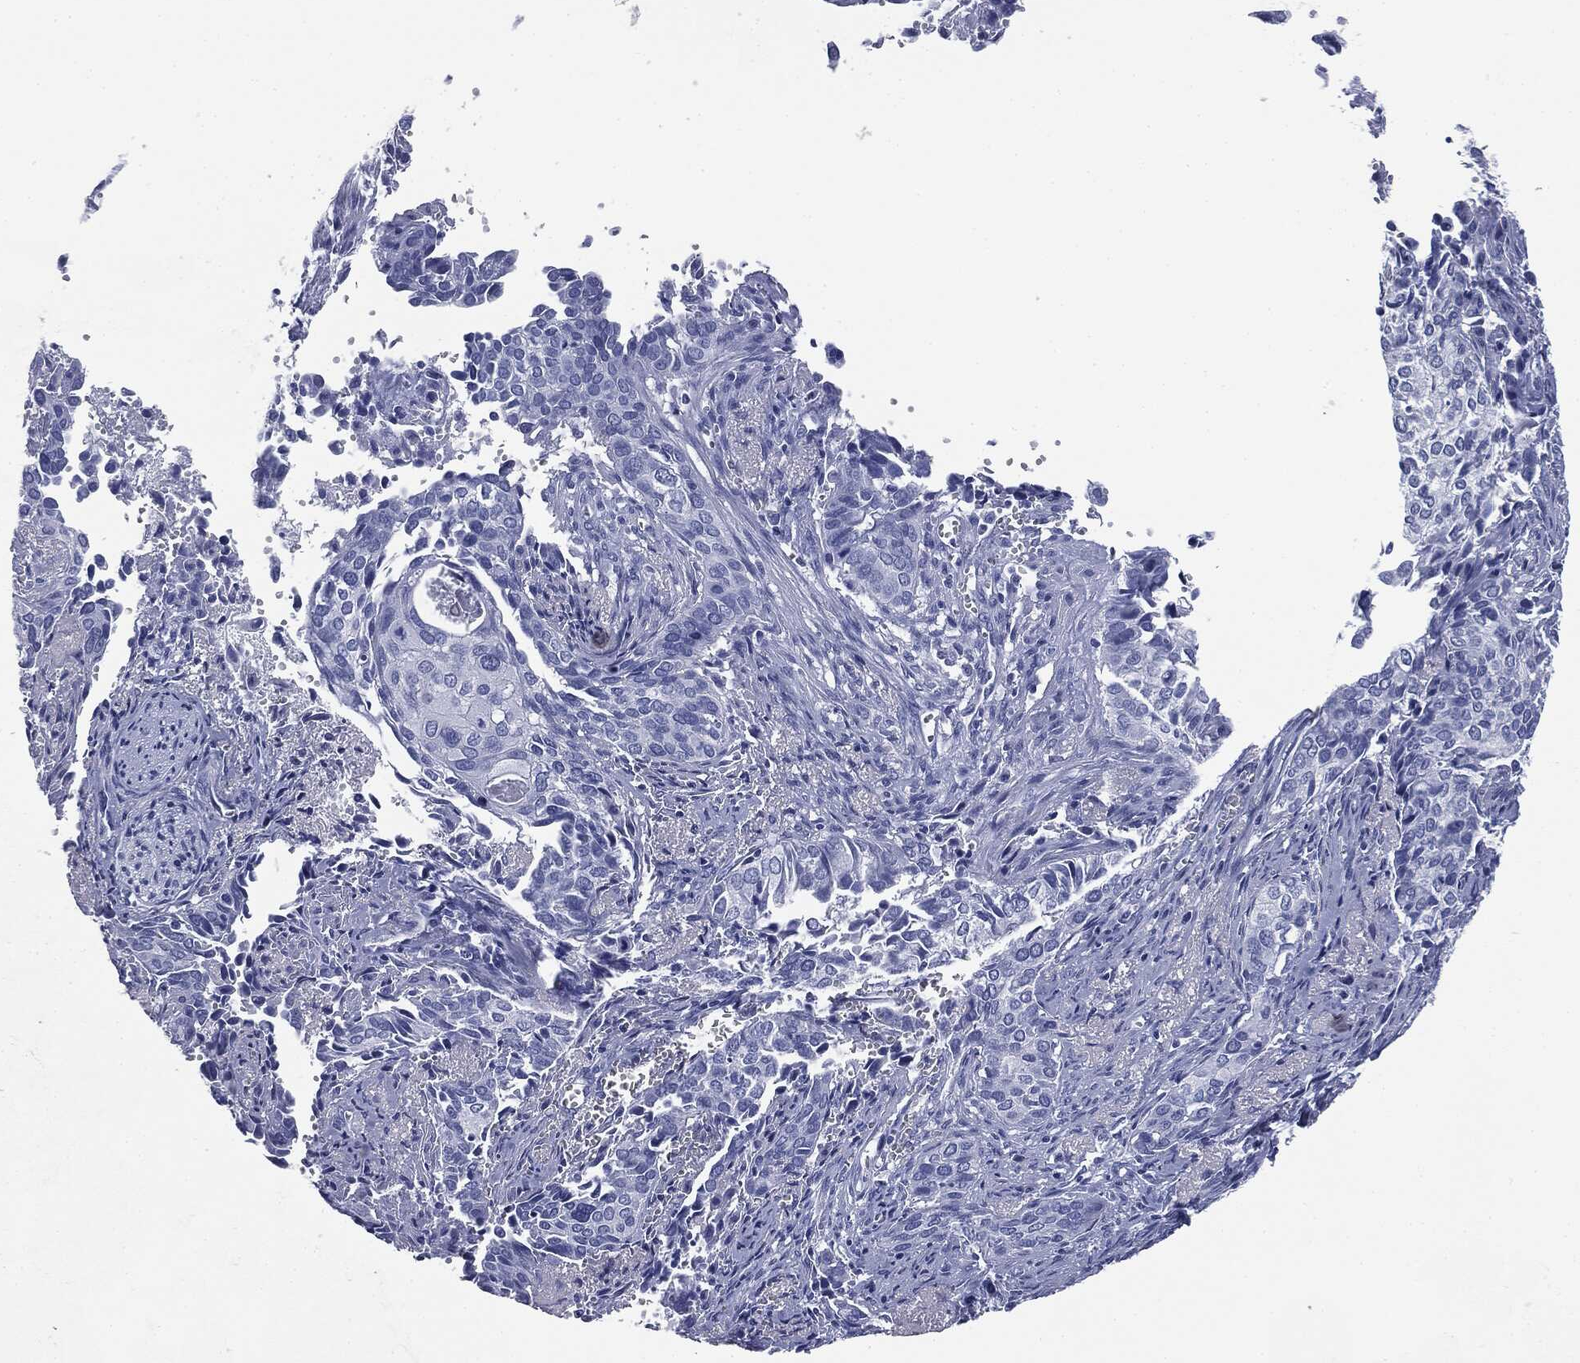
{"staining": {"intensity": "negative", "quantity": "none", "location": "none"}, "tissue": "cervical cancer", "cell_type": "Tumor cells", "image_type": "cancer", "snomed": [{"axis": "morphology", "description": "Squamous cell carcinoma, NOS"}, {"axis": "topography", "description": "Cervix"}], "caption": "High magnification brightfield microscopy of cervical squamous cell carcinoma stained with DAB (3,3'-diaminobenzidine) (brown) and counterstained with hematoxylin (blue): tumor cells show no significant positivity.", "gene": "ATP2A1", "patient": {"sex": "female", "age": 29}}